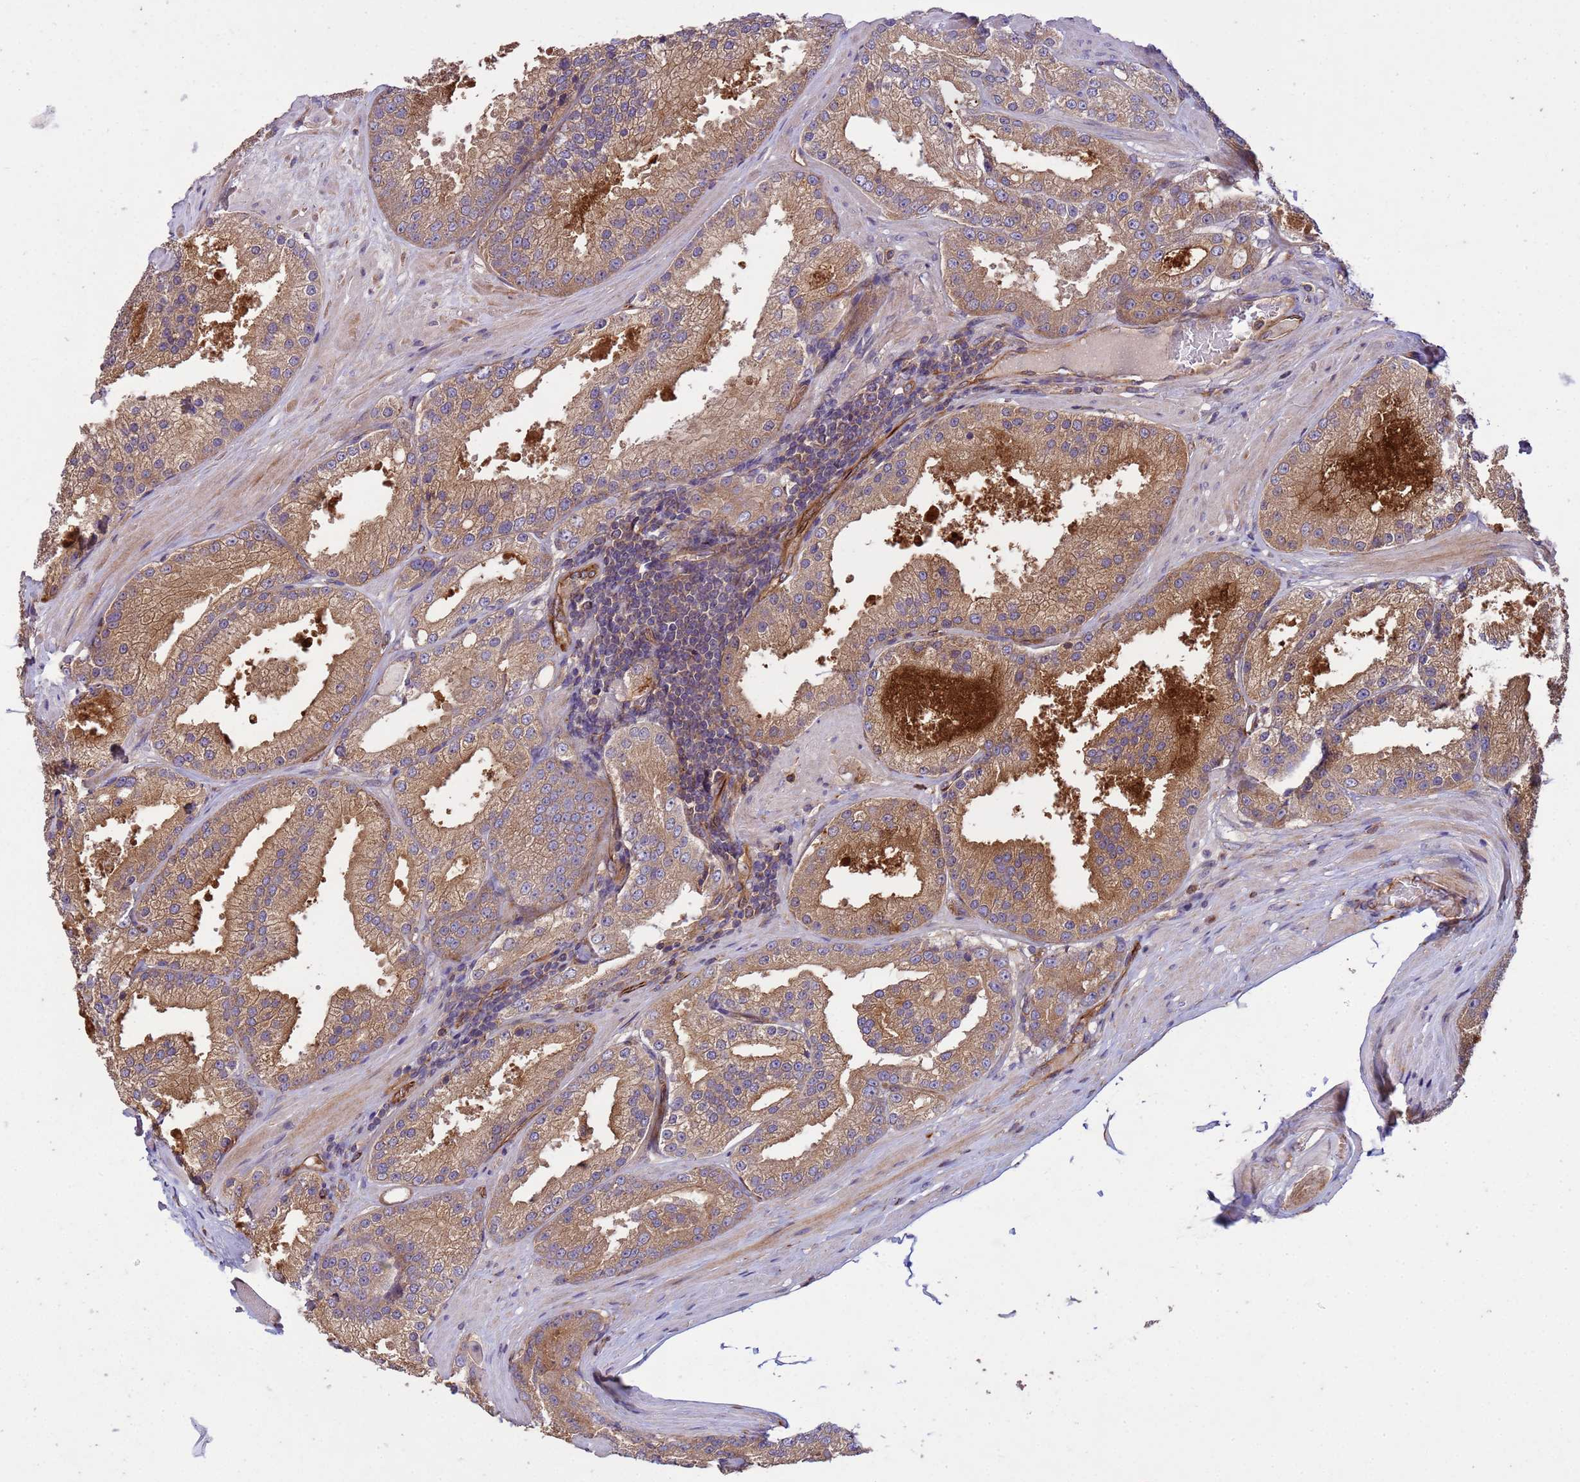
{"staining": {"intensity": "moderate", "quantity": ">75%", "location": "cytoplasmic/membranous"}, "tissue": "prostate cancer", "cell_type": "Tumor cells", "image_type": "cancer", "snomed": [{"axis": "morphology", "description": "Adenocarcinoma, High grade"}, {"axis": "topography", "description": "Prostate"}], "caption": "Protein analysis of prostate cancer tissue reveals moderate cytoplasmic/membranous expression in approximately >75% of tumor cells. Ihc stains the protein of interest in brown and the nuclei are stained blue.", "gene": "RAB10", "patient": {"sex": "male", "age": 61}}